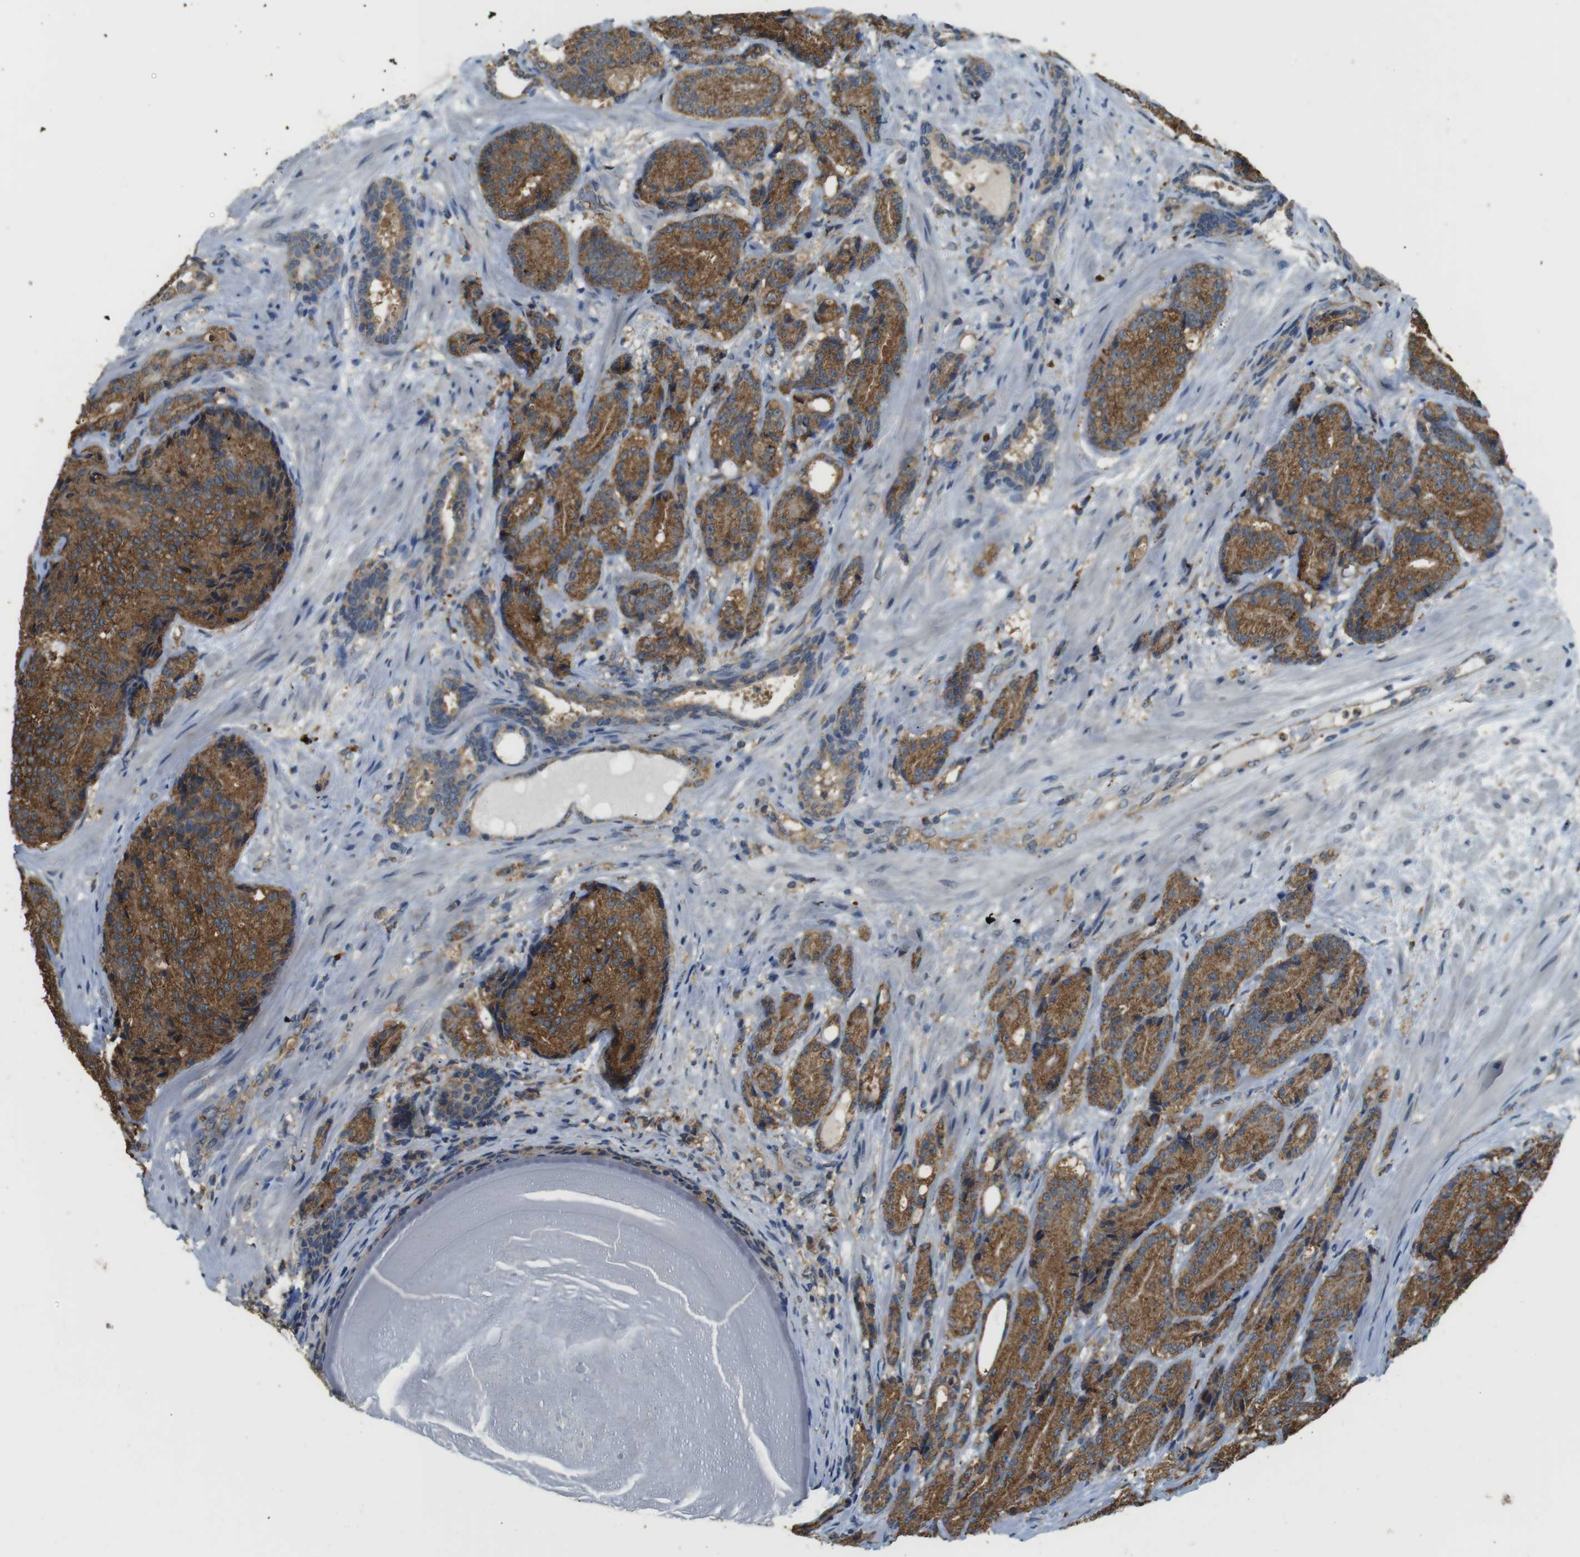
{"staining": {"intensity": "strong", "quantity": ">75%", "location": "cytoplasmic/membranous"}, "tissue": "prostate cancer", "cell_type": "Tumor cells", "image_type": "cancer", "snomed": [{"axis": "morphology", "description": "Adenocarcinoma, High grade"}, {"axis": "topography", "description": "Prostate"}], "caption": "Immunohistochemical staining of prostate high-grade adenocarcinoma exhibits high levels of strong cytoplasmic/membranous protein positivity in approximately >75% of tumor cells.", "gene": "BRI3BP", "patient": {"sex": "male", "age": 61}}